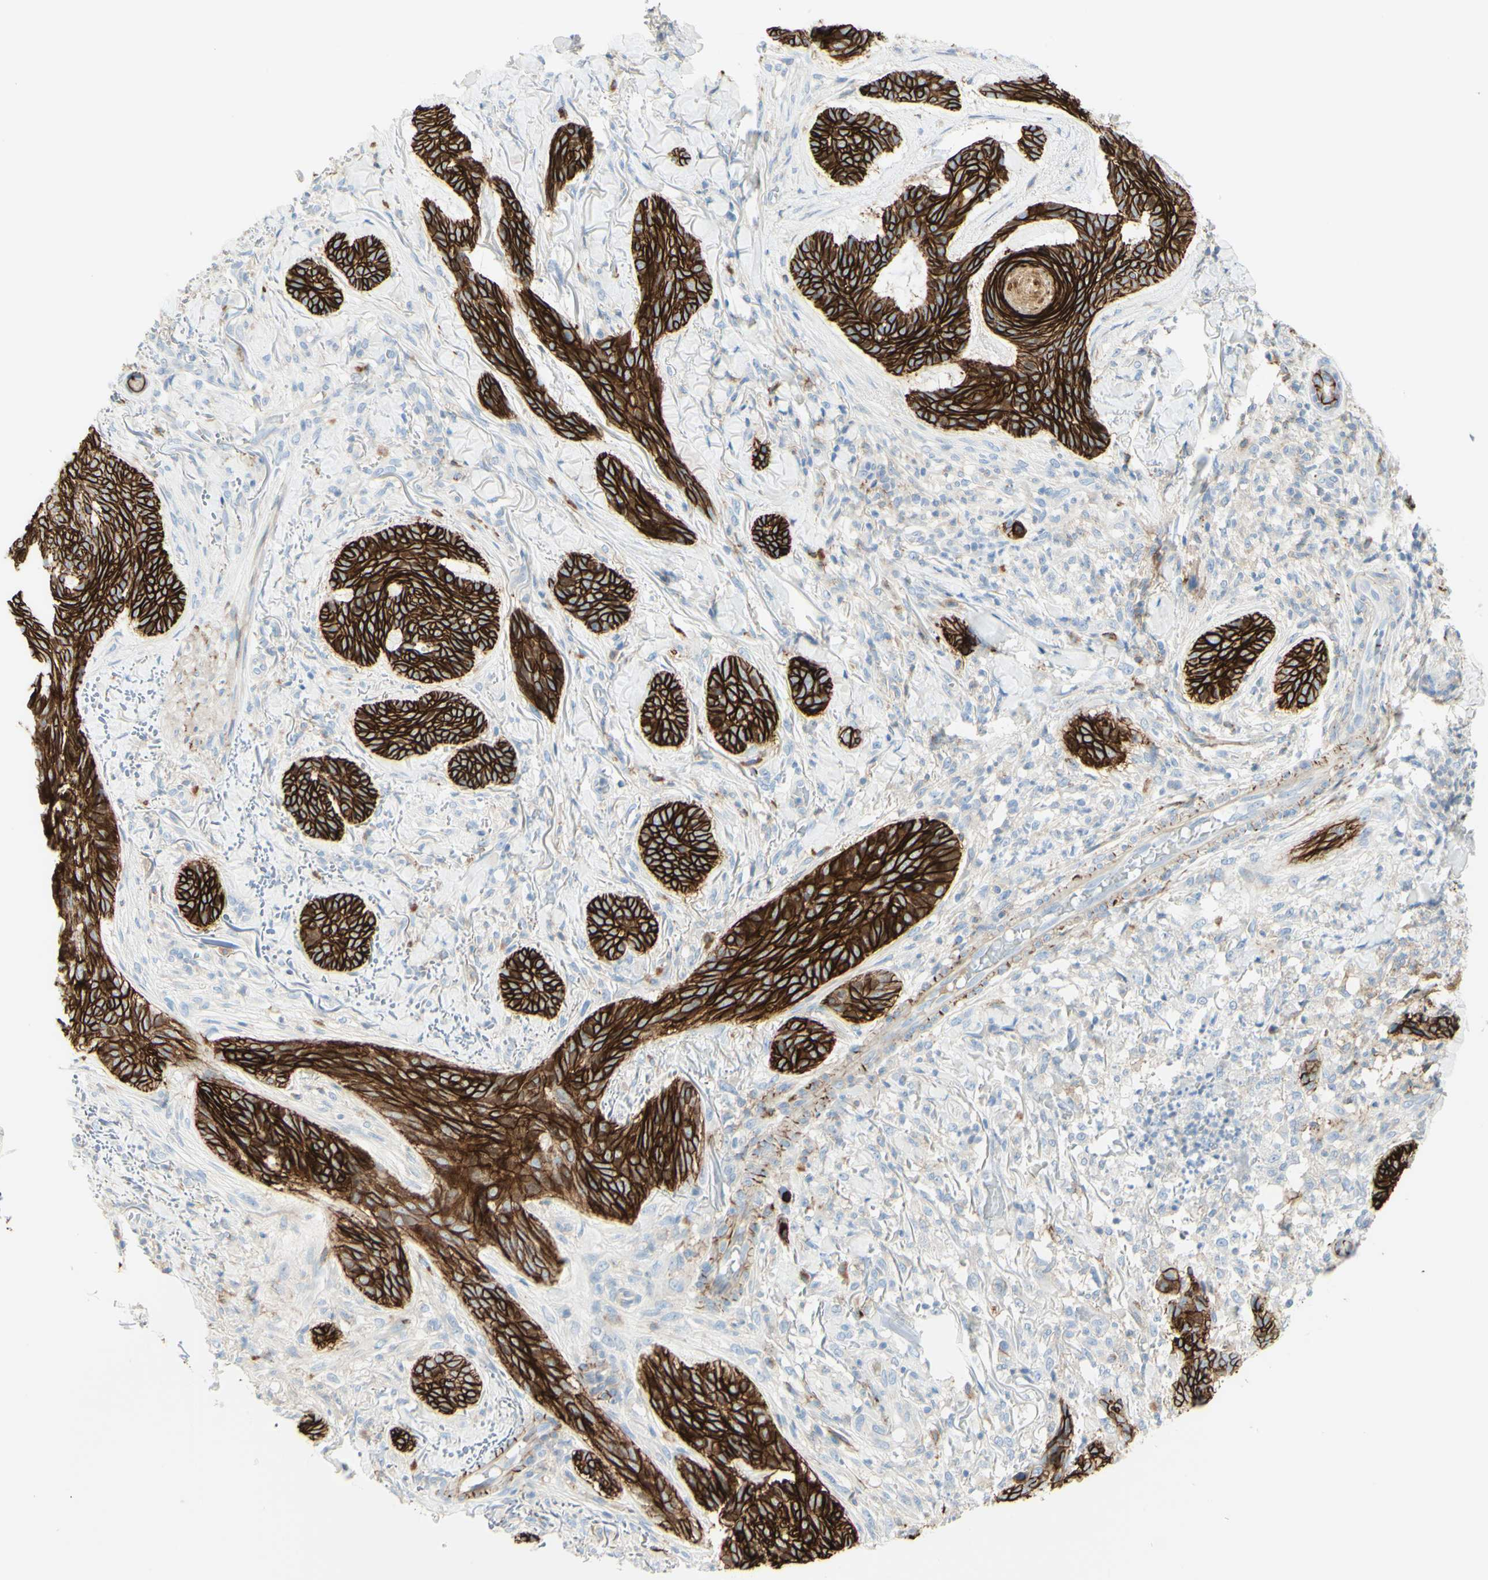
{"staining": {"intensity": "strong", "quantity": ">75%", "location": "cytoplasmic/membranous"}, "tissue": "skin cancer", "cell_type": "Tumor cells", "image_type": "cancer", "snomed": [{"axis": "morphology", "description": "Basal cell carcinoma"}, {"axis": "topography", "description": "Skin"}], "caption": "DAB immunohistochemical staining of human skin cancer (basal cell carcinoma) demonstrates strong cytoplasmic/membranous protein staining in approximately >75% of tumor cells.", "gene": "ALCAM", "patient": {"sex": "male", "age": 43}}